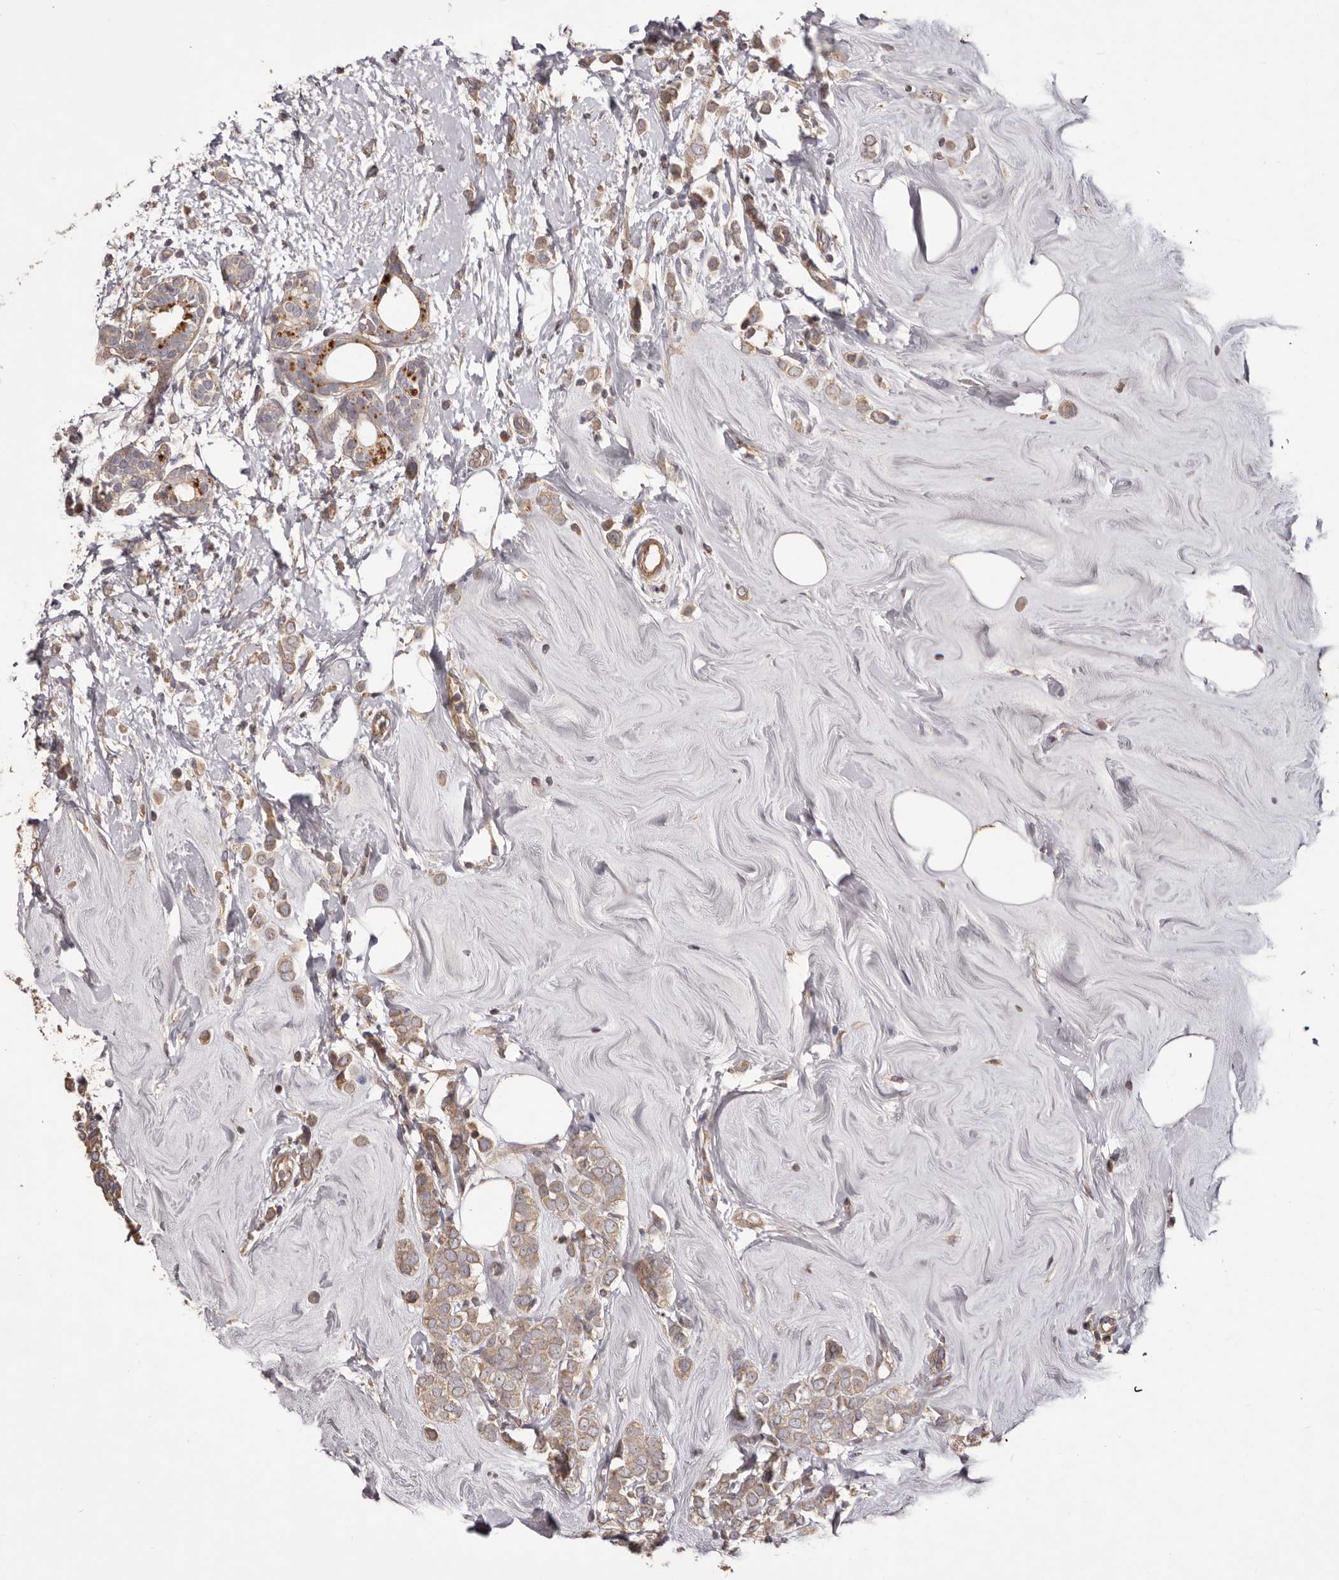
{"staining": {"intensity": "moderate", "quantity": ">75%", "location": "cytoplasmic/membranous"}, "tissue": "breast cancer", "cell_type": "Tumor cells", "image_type": "cancer", "snomed": [{"axis": "morphology", "description": "Lobular carcinoma"}, {"axis": "topography", "description": "Breast"}], "caption": "Immunohistochemistry (IHC) staining of lobular carcinoma (breast), which shows medium levels of moderate cytoplasmic/membranous positivity in approximately >75% of tumor cells indicating moderate cytoplasmic/membranous protein positivity. The staining was performed using DAB (brown) for protein detection and nuclei were counterstained in hematoxylin (blue).", "gene": "HRH1", "patient": {"sex": "female", "age": 47}}